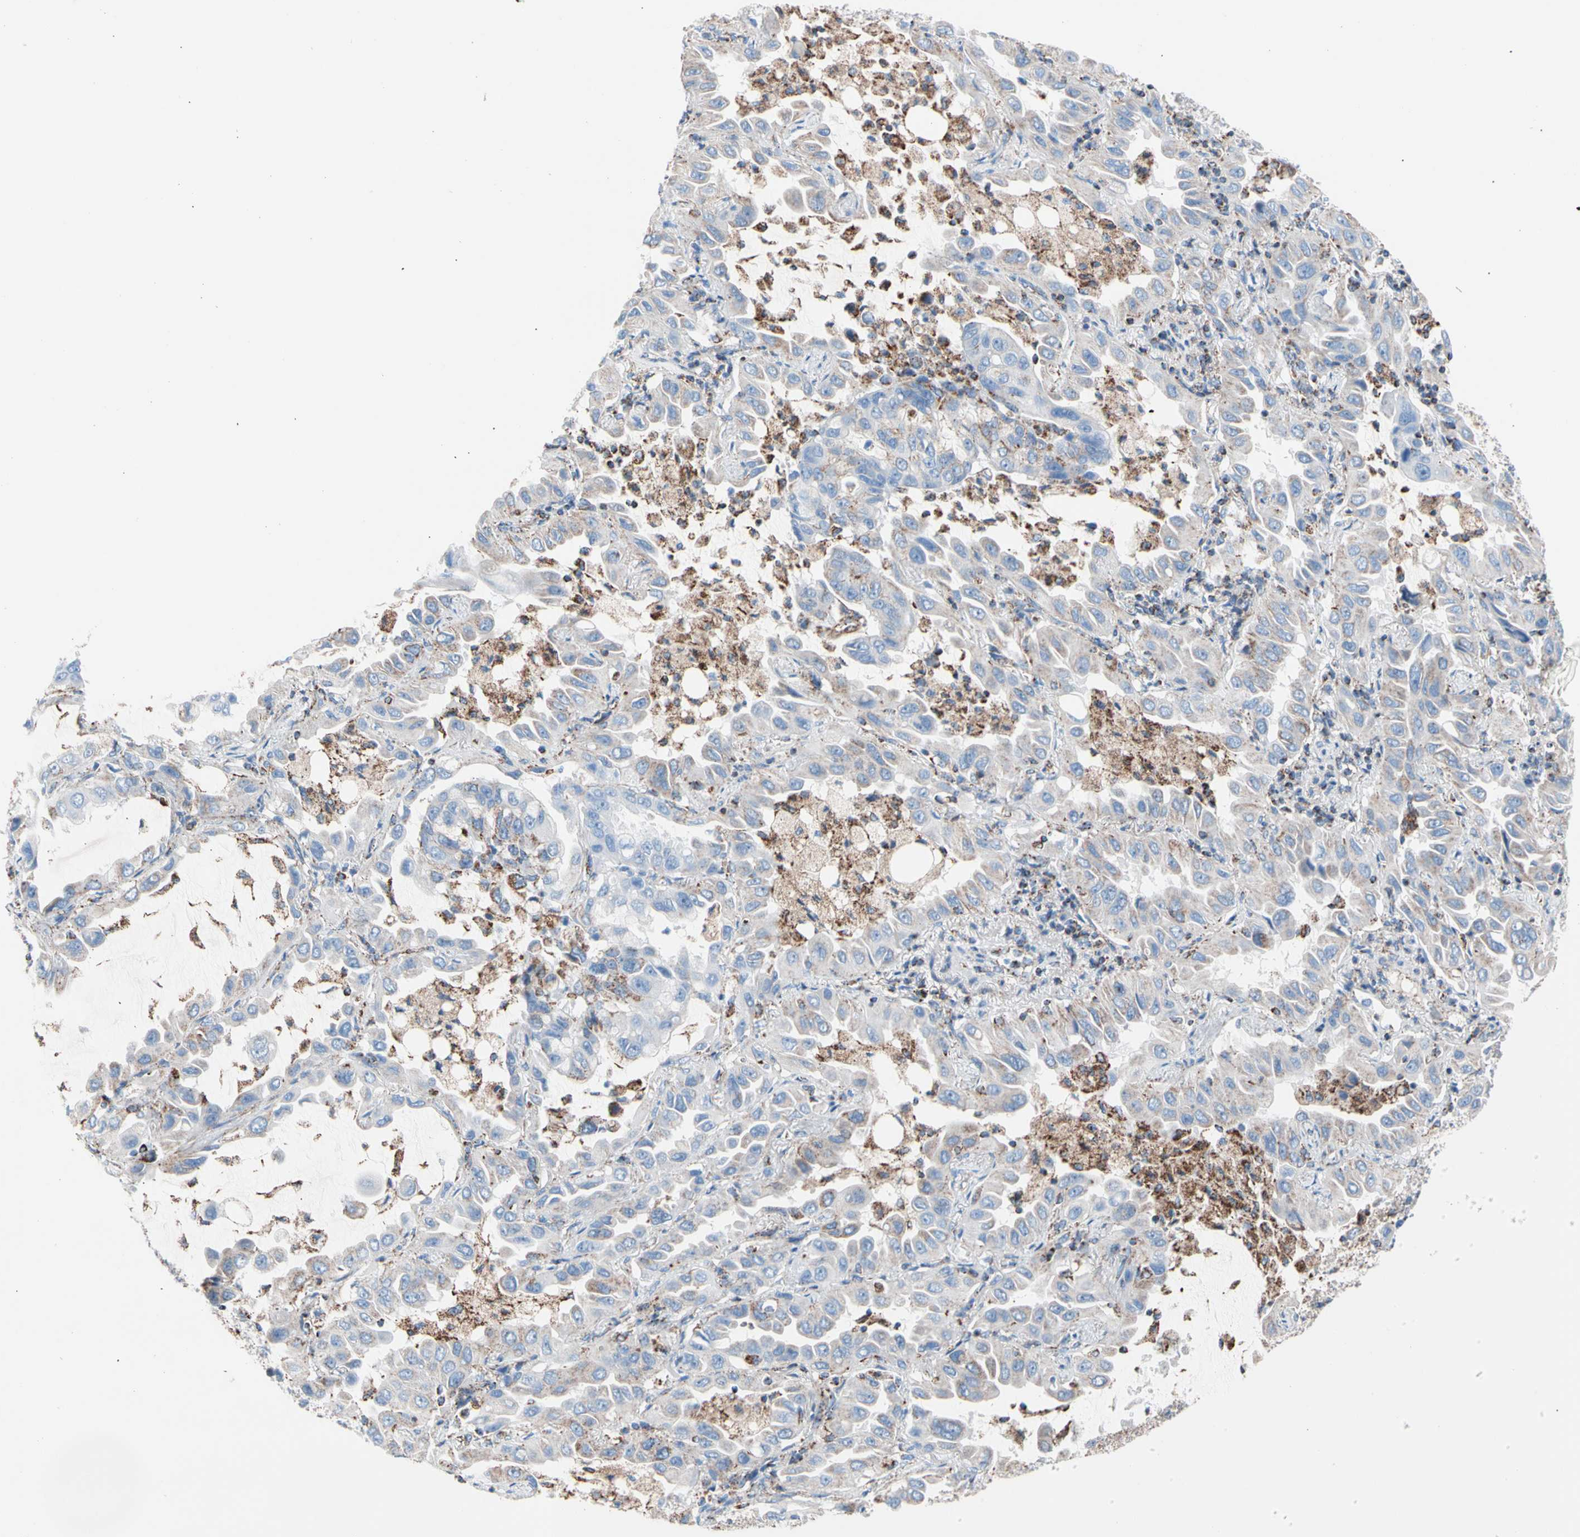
{"staining": {"intensity": "strong", "quantity": "<25%", "location": "cytoplasmic/membranous"}, "tissue": "lung cancer", "cell_type": "Tumor cells", "image_type": "cancer", "snomed": [{"axis": "morphology", "description": "Adenocarcinoma, NOS"}, {"axis": "topography", "description": "Lung"}], "caption": "Strong cytoplasmic/membranous positivity for a protein is present in approximately <25% of tumor cells of lung cancer using immunohistochemistry.", "gene": "HK1", "patient": {"sex": "male", "age": 64}}